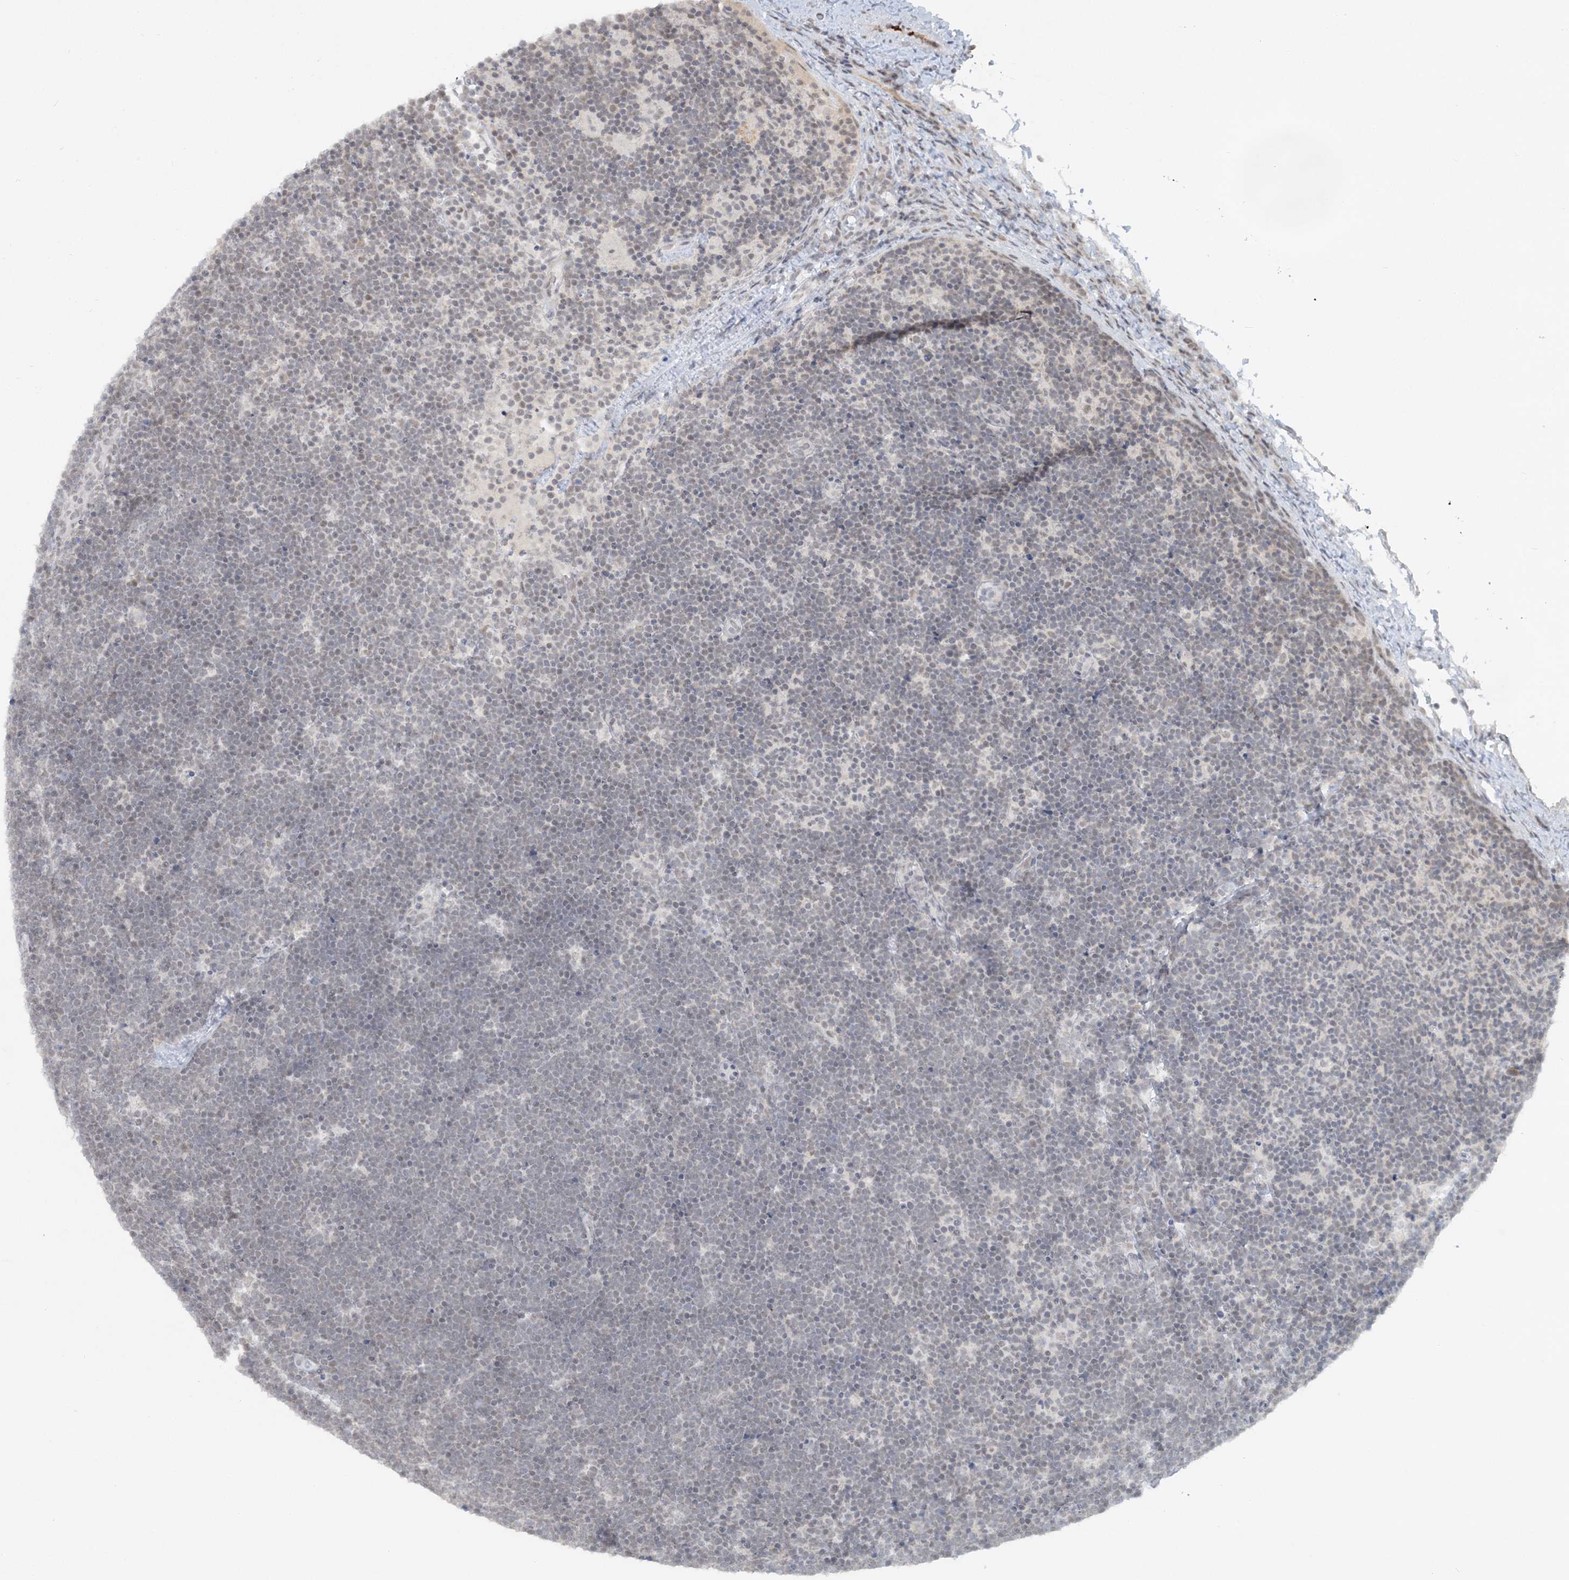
{"staining": {"intensity": "weak", "quantity": "<25%", "location": "nuclear"}, "tissue": "lymphoma", "cell_type": "Tumor cells", "image_type": "cancer", "snomed": [{"axis": "morphology", "description": "Malignant lymphoma, non-Hodgkin's type, High grade"}, {"axis": "topography", "description": "Lymph node"}], "caption": "An image of lymphoma stained for a protein demonstrates no brown staining in tumor cells.", "gene": "KMT2D", "patient": {"sex": "male", "age": 13}}